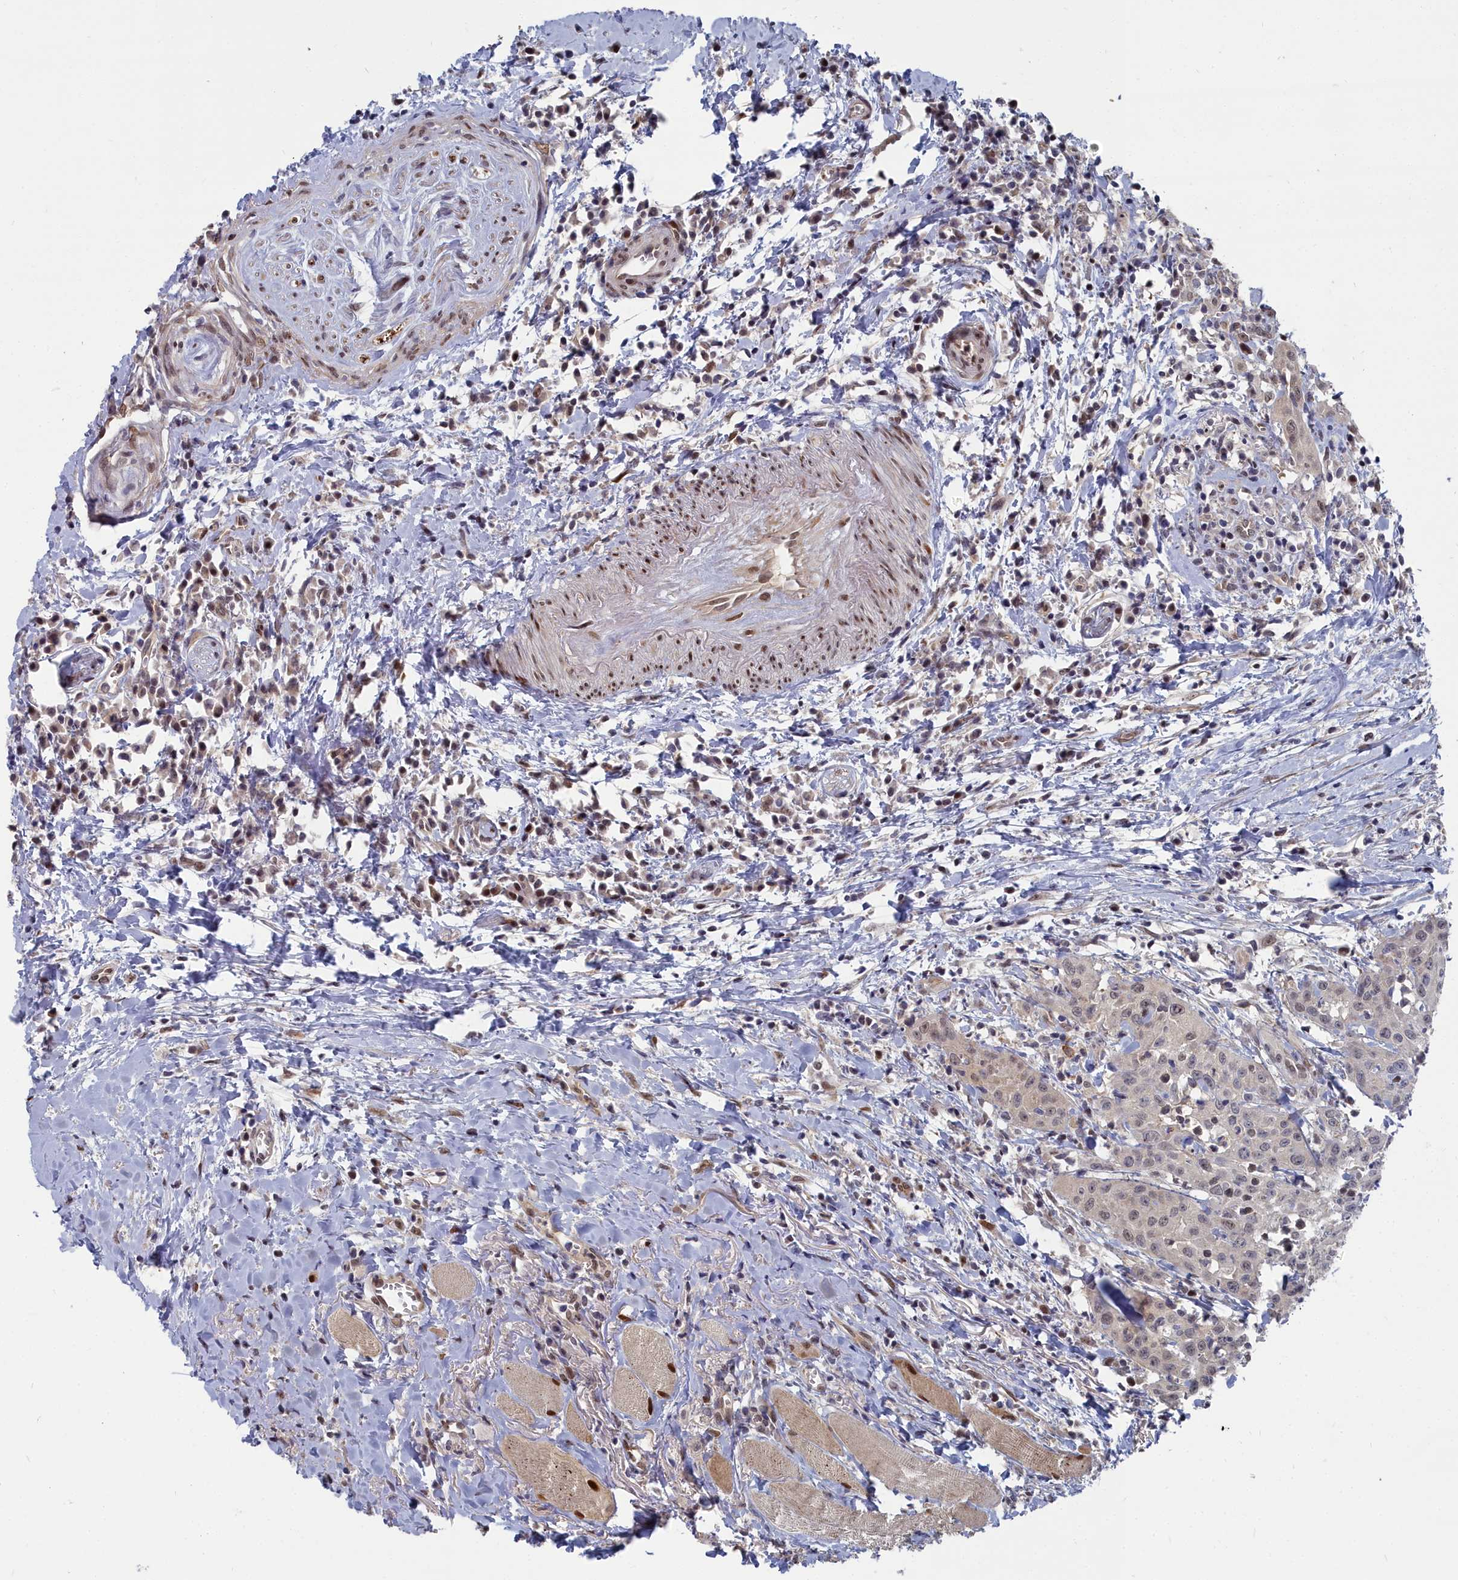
{"staining": {"intensity": "moderate", "quantity": "25%-75%", "location": "nuclear"}, "tissue": "head and neck cancer", "cell_type": "Tumor cells", "image_type": "cancer", "snomed": [{"axis": "morphology", "description": "Squamous cell carcinoma, NOS"}, {"axis": "topography", "description": "Head-Neck"}], "caption": "Head and neck cancer (squamous cell carcinoma) stained with a brown dye displays moderate nuclear positive staining in about 25%-75% of tumor cells.", "gene": "RPS27A", "patient": {"sex": "female", "age": 70}}